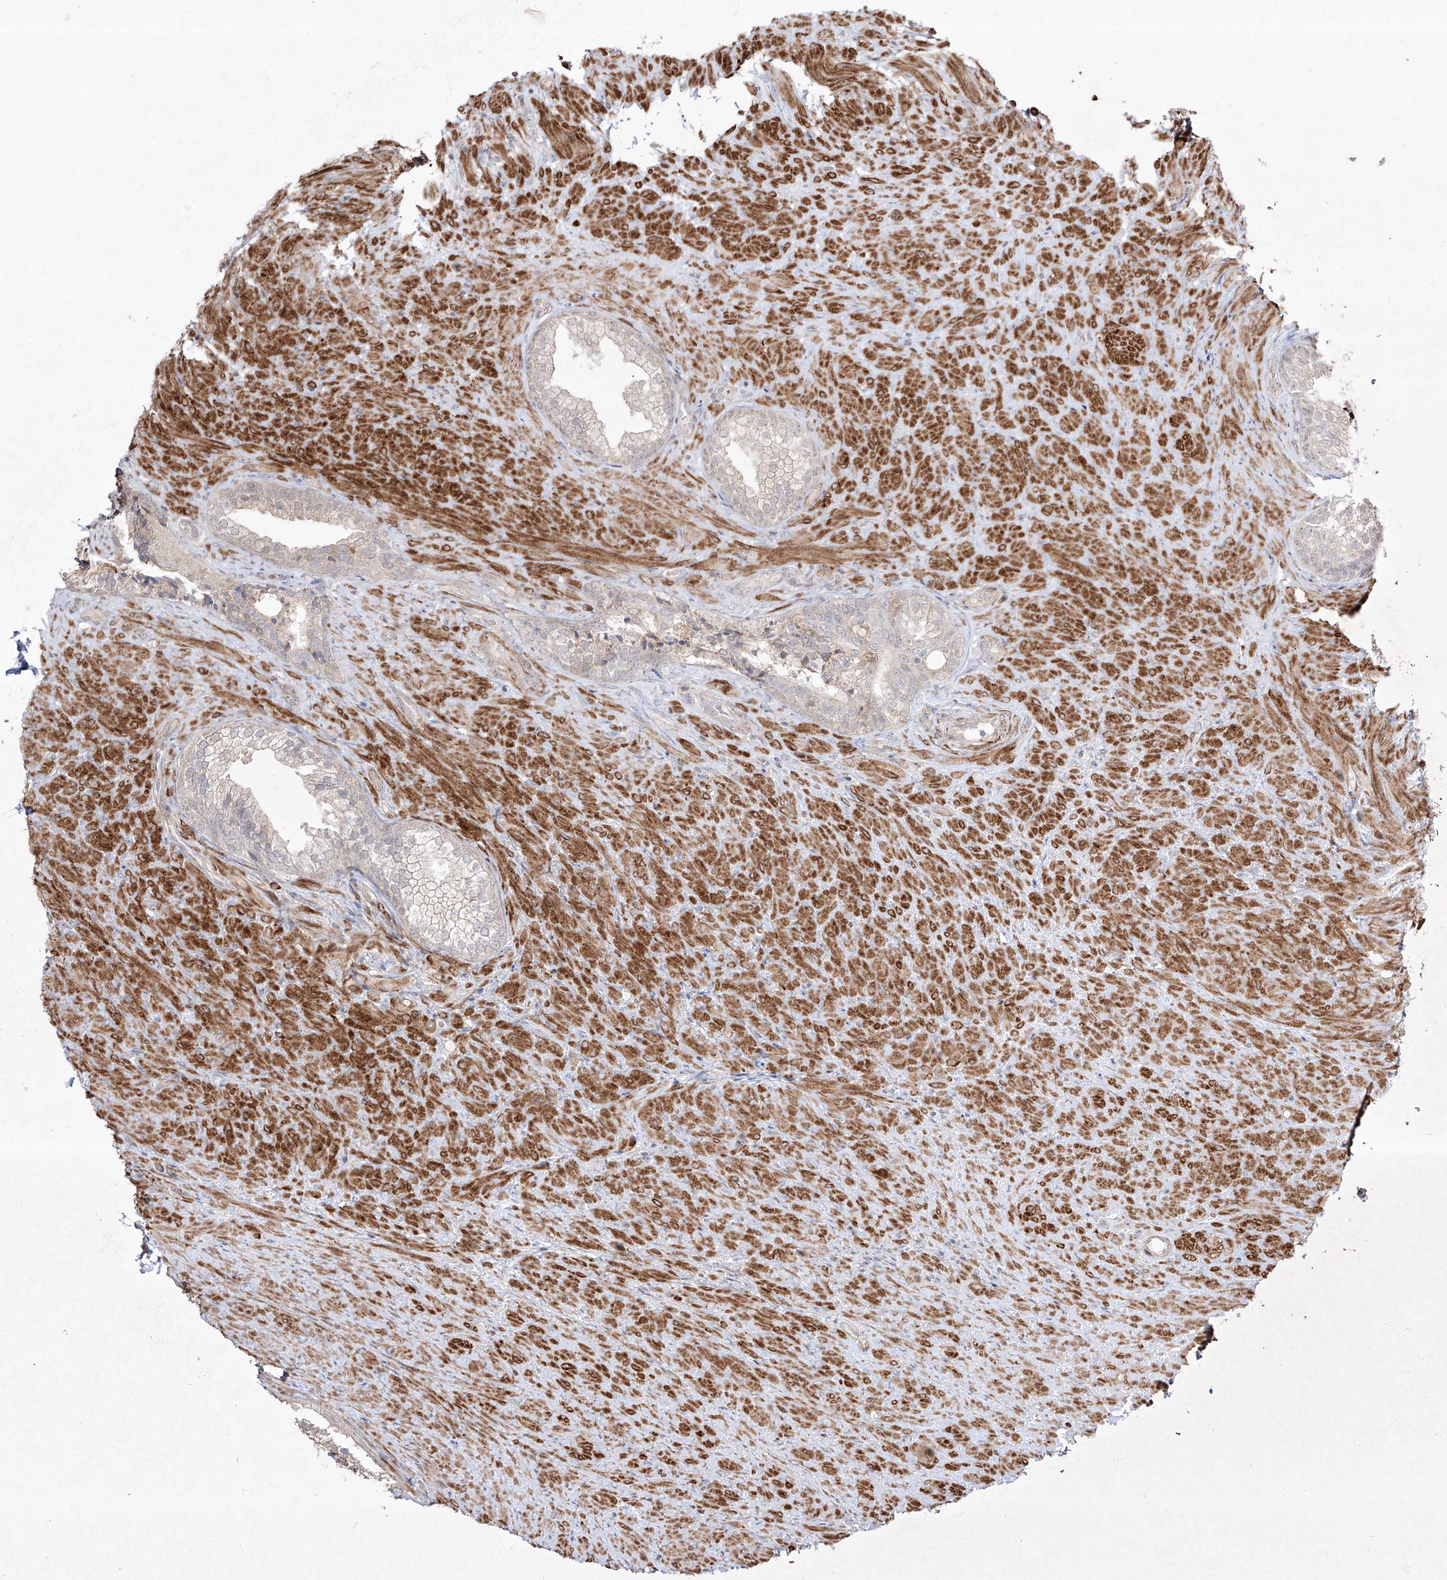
{"staining": {"intensity": "weak", "quantity": "<25%", "location": "cytoplasmic/membranous,nuclear"}, "tissue": "prostate", "cell_type": "Glandular cells", "image_type": "normal", "snomed": [{"axis": "morphology", "description": "Normal tissue, NOS"}, {"axis": "topography", "description": "Prostate"}], "caption": "Immunohistochemistry micrograph of normal prostate: prostate stained with DAB (3,3'-diaminobenzidine) demonstrates no significant protein expression in glandular cells.", "gene": "KDM1B", "patient": {"sex": "male", "age": 76}}